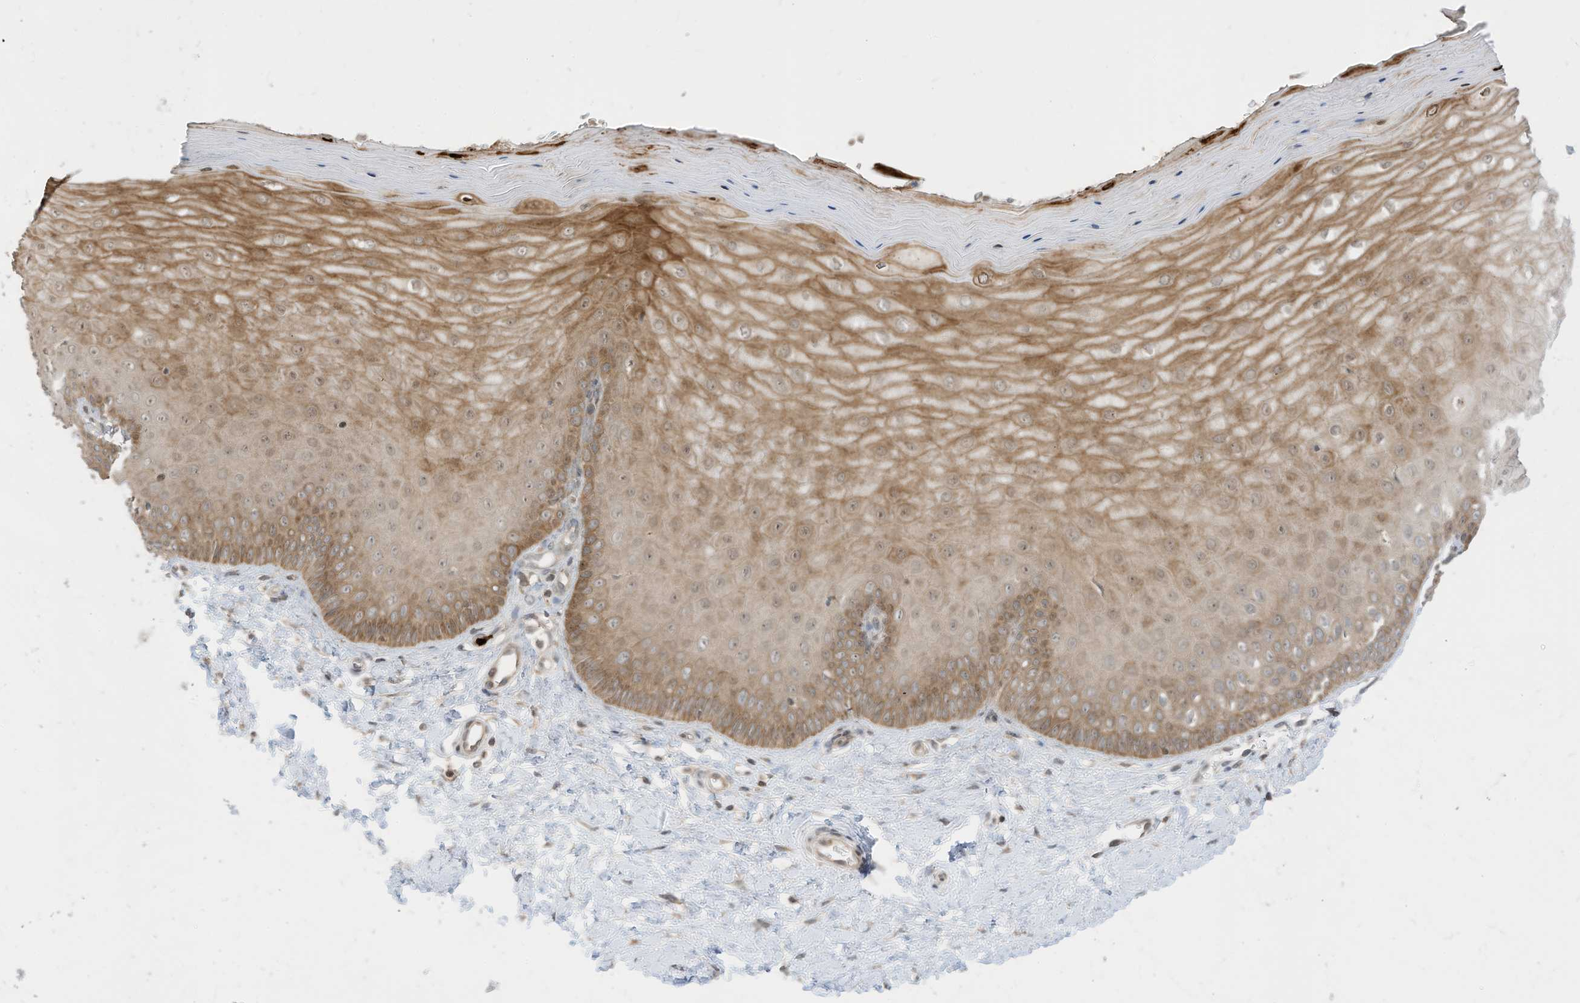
{"staining": {"intensity": "weak", "quantity": "<25%", "location": "cytoplasmic/membranous"}, "tissue": "cervix", "cell_type": "Glandular cells", "image_type": "normal", "snomed": [{"axis": "morphology", "description": "Normal tissue, NOS"}, {"axis": "topography", "description": "Cervix"}], "caption": "Immunohistochemistry (IHC) photomicrograph of unremarkable cervix: cervix stained with DAB (3,3'-diaminobenzidine) displays no significant protein expression in glandular cells.", "gene": "CNKSR1", "patient": {"sex": "female", "age": 55}}